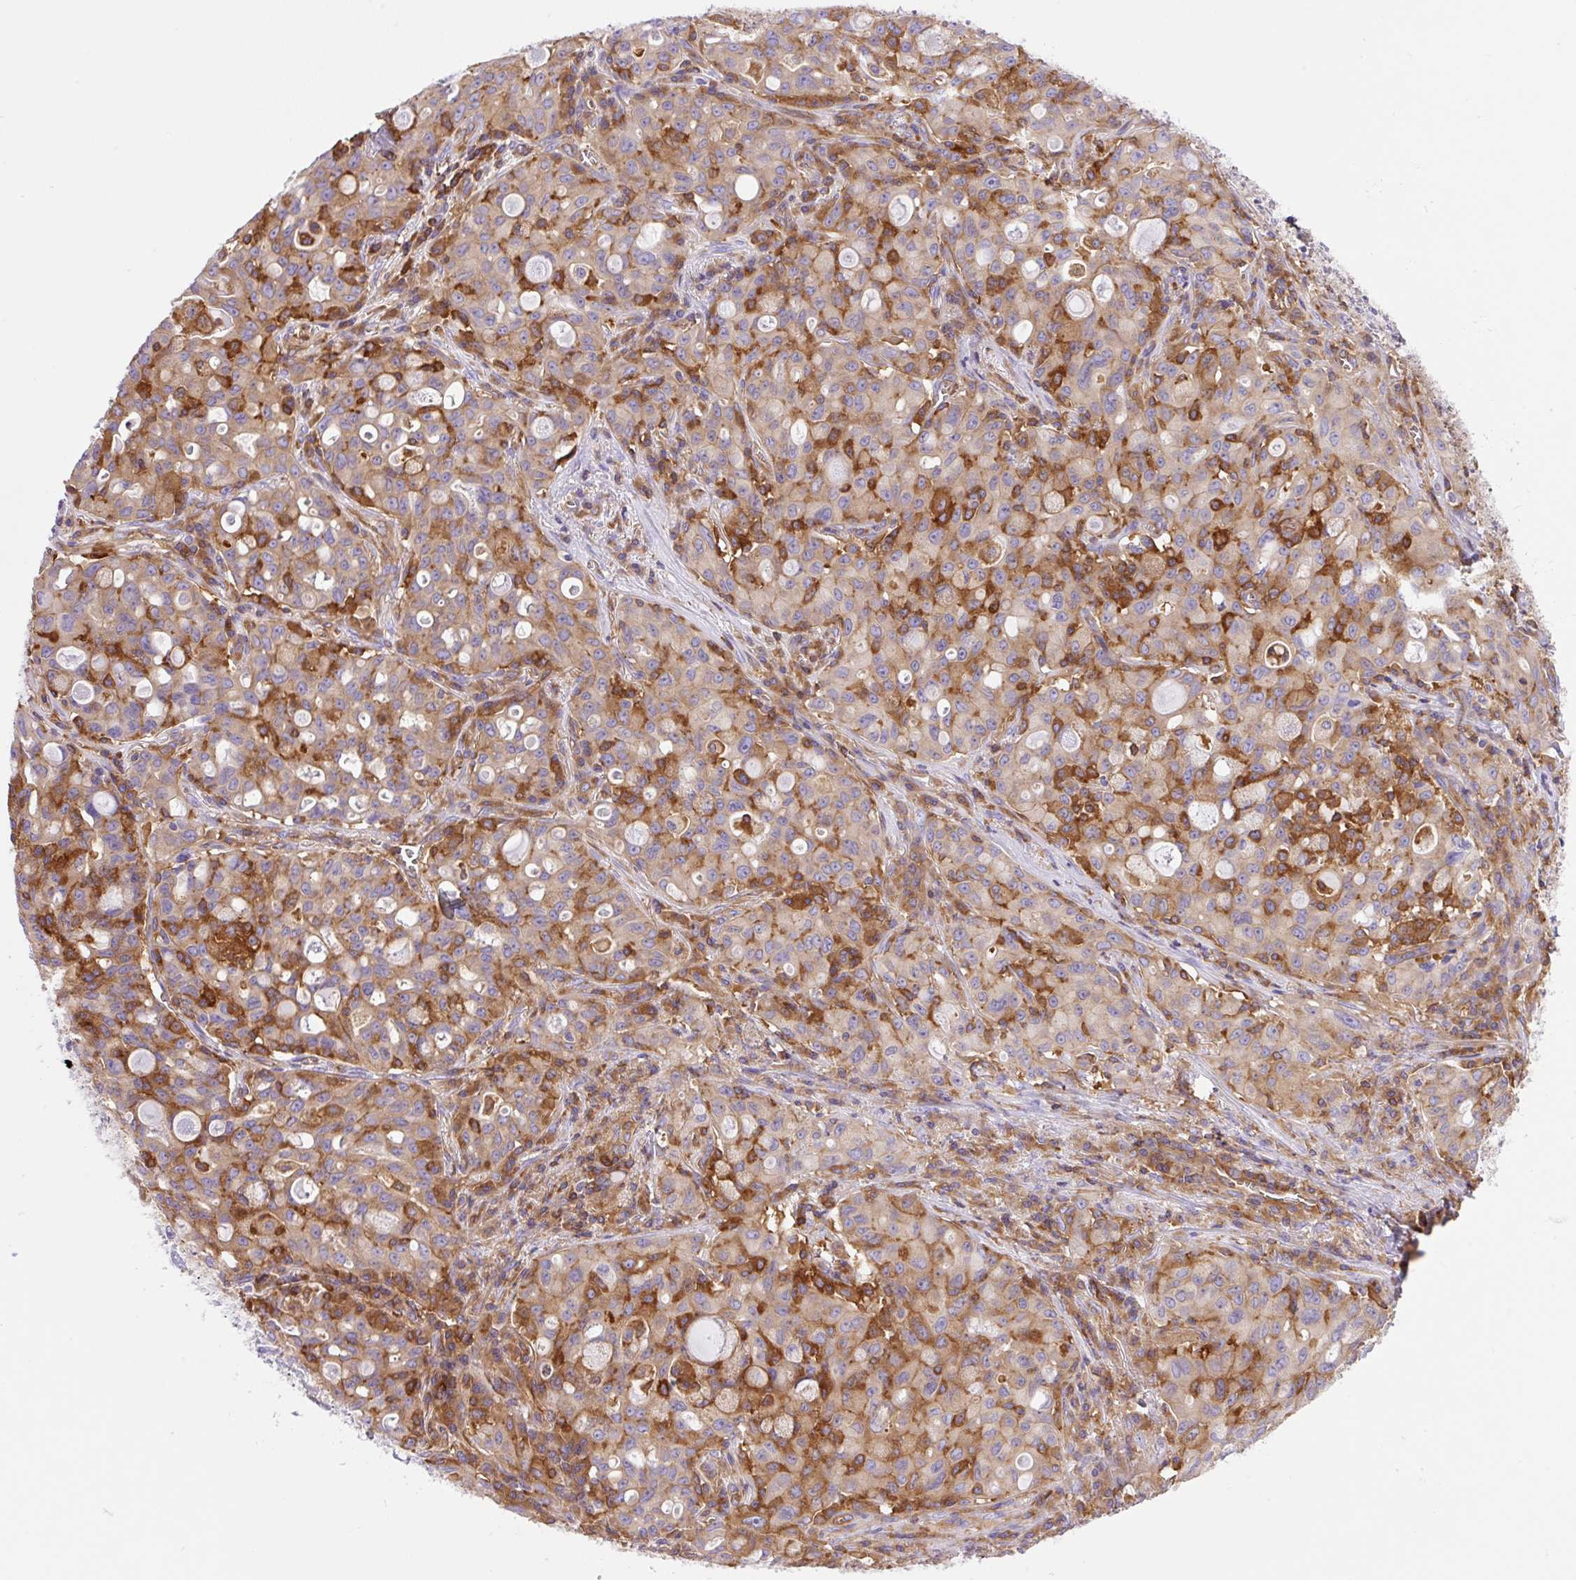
{"staining": {"intensity": "negative", "quantity": "none", "location": "none"}, "tissue": "lung cancer", "cell_type": "Tumor cells", "image_type": "cancer", "snomed": [{"axis": "morphology", "description": "Adenocarcinoma, NOS"}, {"axis": "topography", "description": "Lung"}], "caption": "This is an immunohistochemistry (IHC) histopathology image of lung cancer. There is no expression in tumor cells.", "gene": "DNM2", "patient": {"sex": "female", "age": 44}}